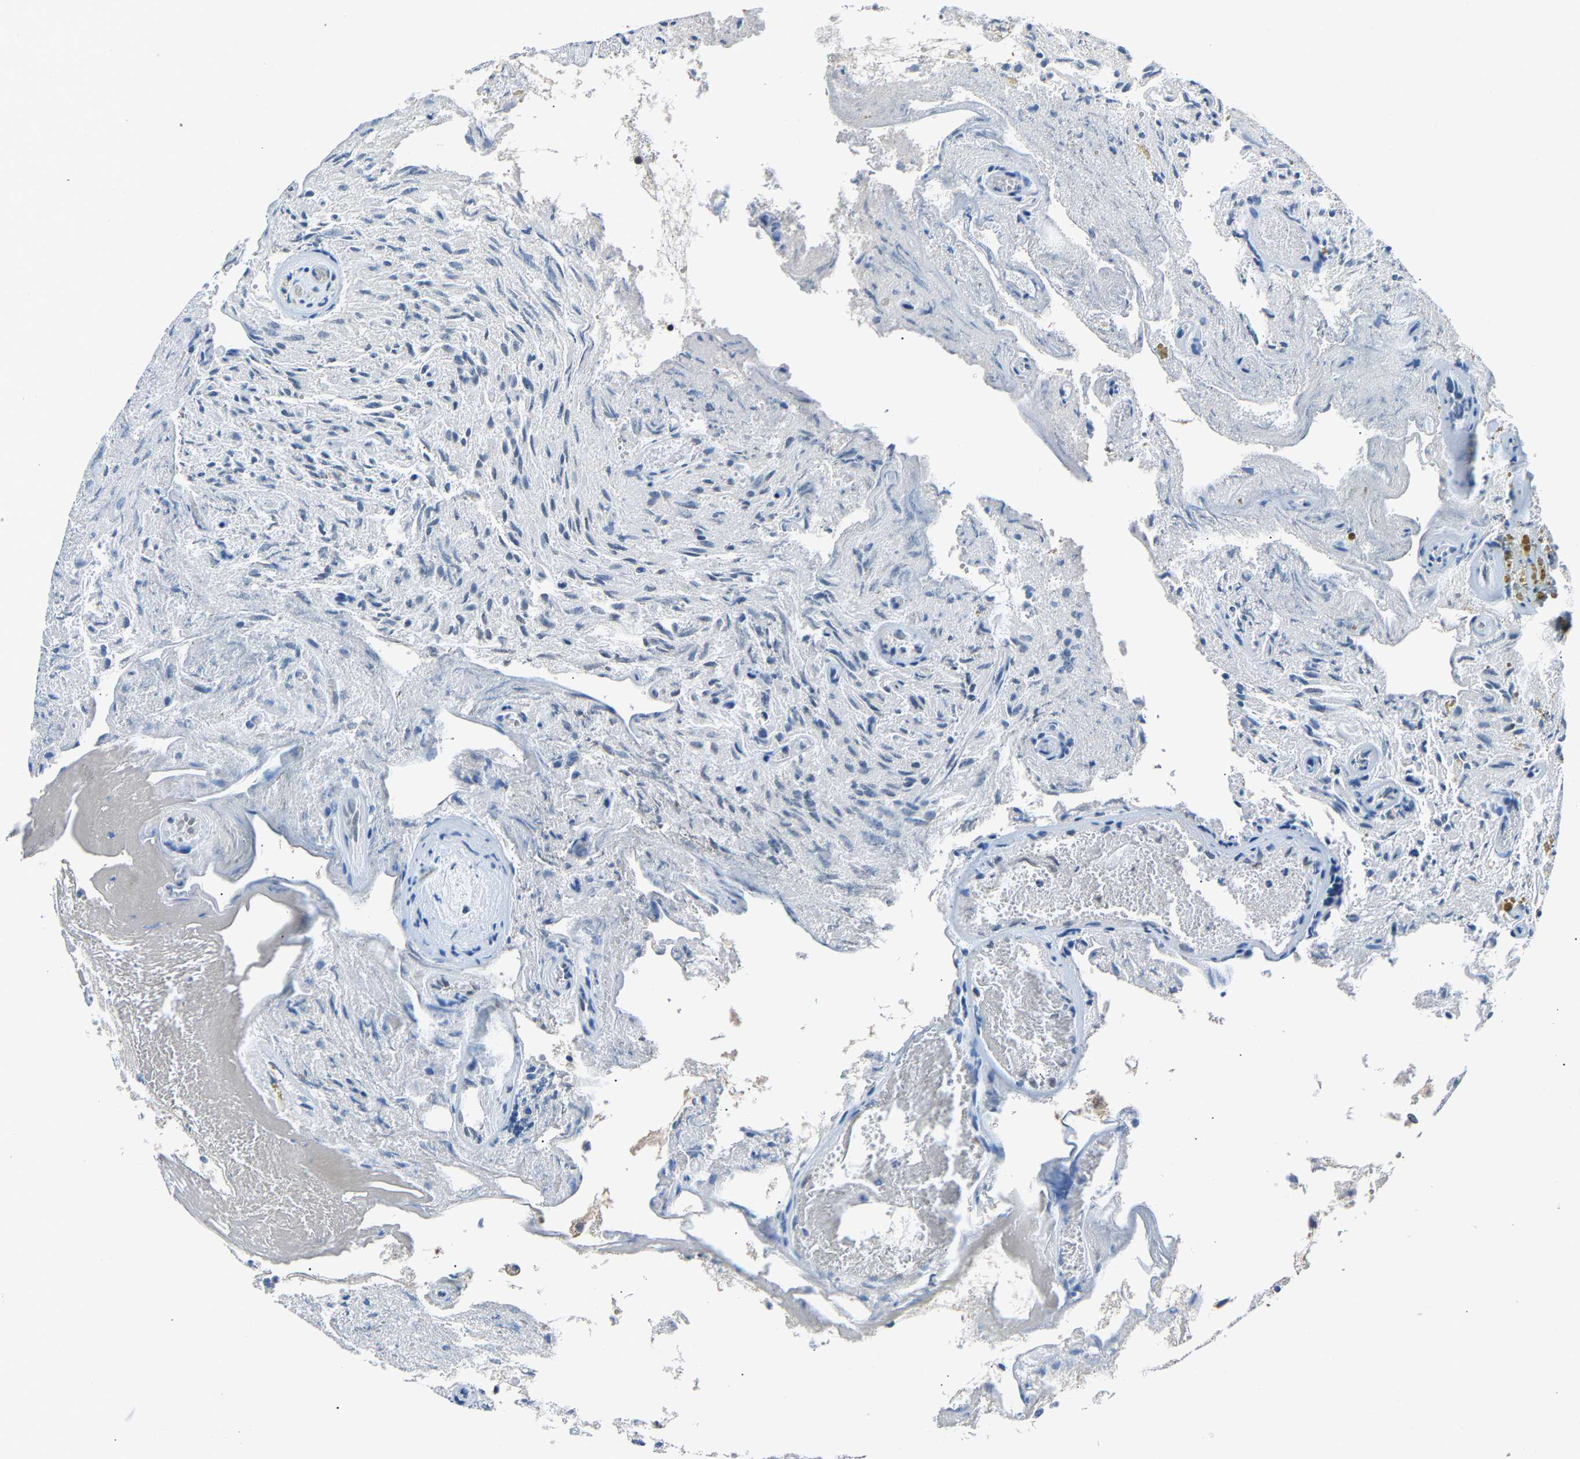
{"staining": {"intensity": "negative", "quantity": "none", "location": "none"}, "tissue": "glioma", "cell_type": "Tumor cells", "image_type": "cancer", "snomed": [{"axis": "morphology", "description": "Glioma, malignant, High grade"}, {"axis": "topography", "description": "Brain"}], "caption": "There is no significant positivity in tumor cells of malignant high-grade glioma. (Brightfield microscopy of DAB immunohistochemistry at high magnification).", "gene": "ABCC9", "patient": {"sex": "female", "age": 59}}